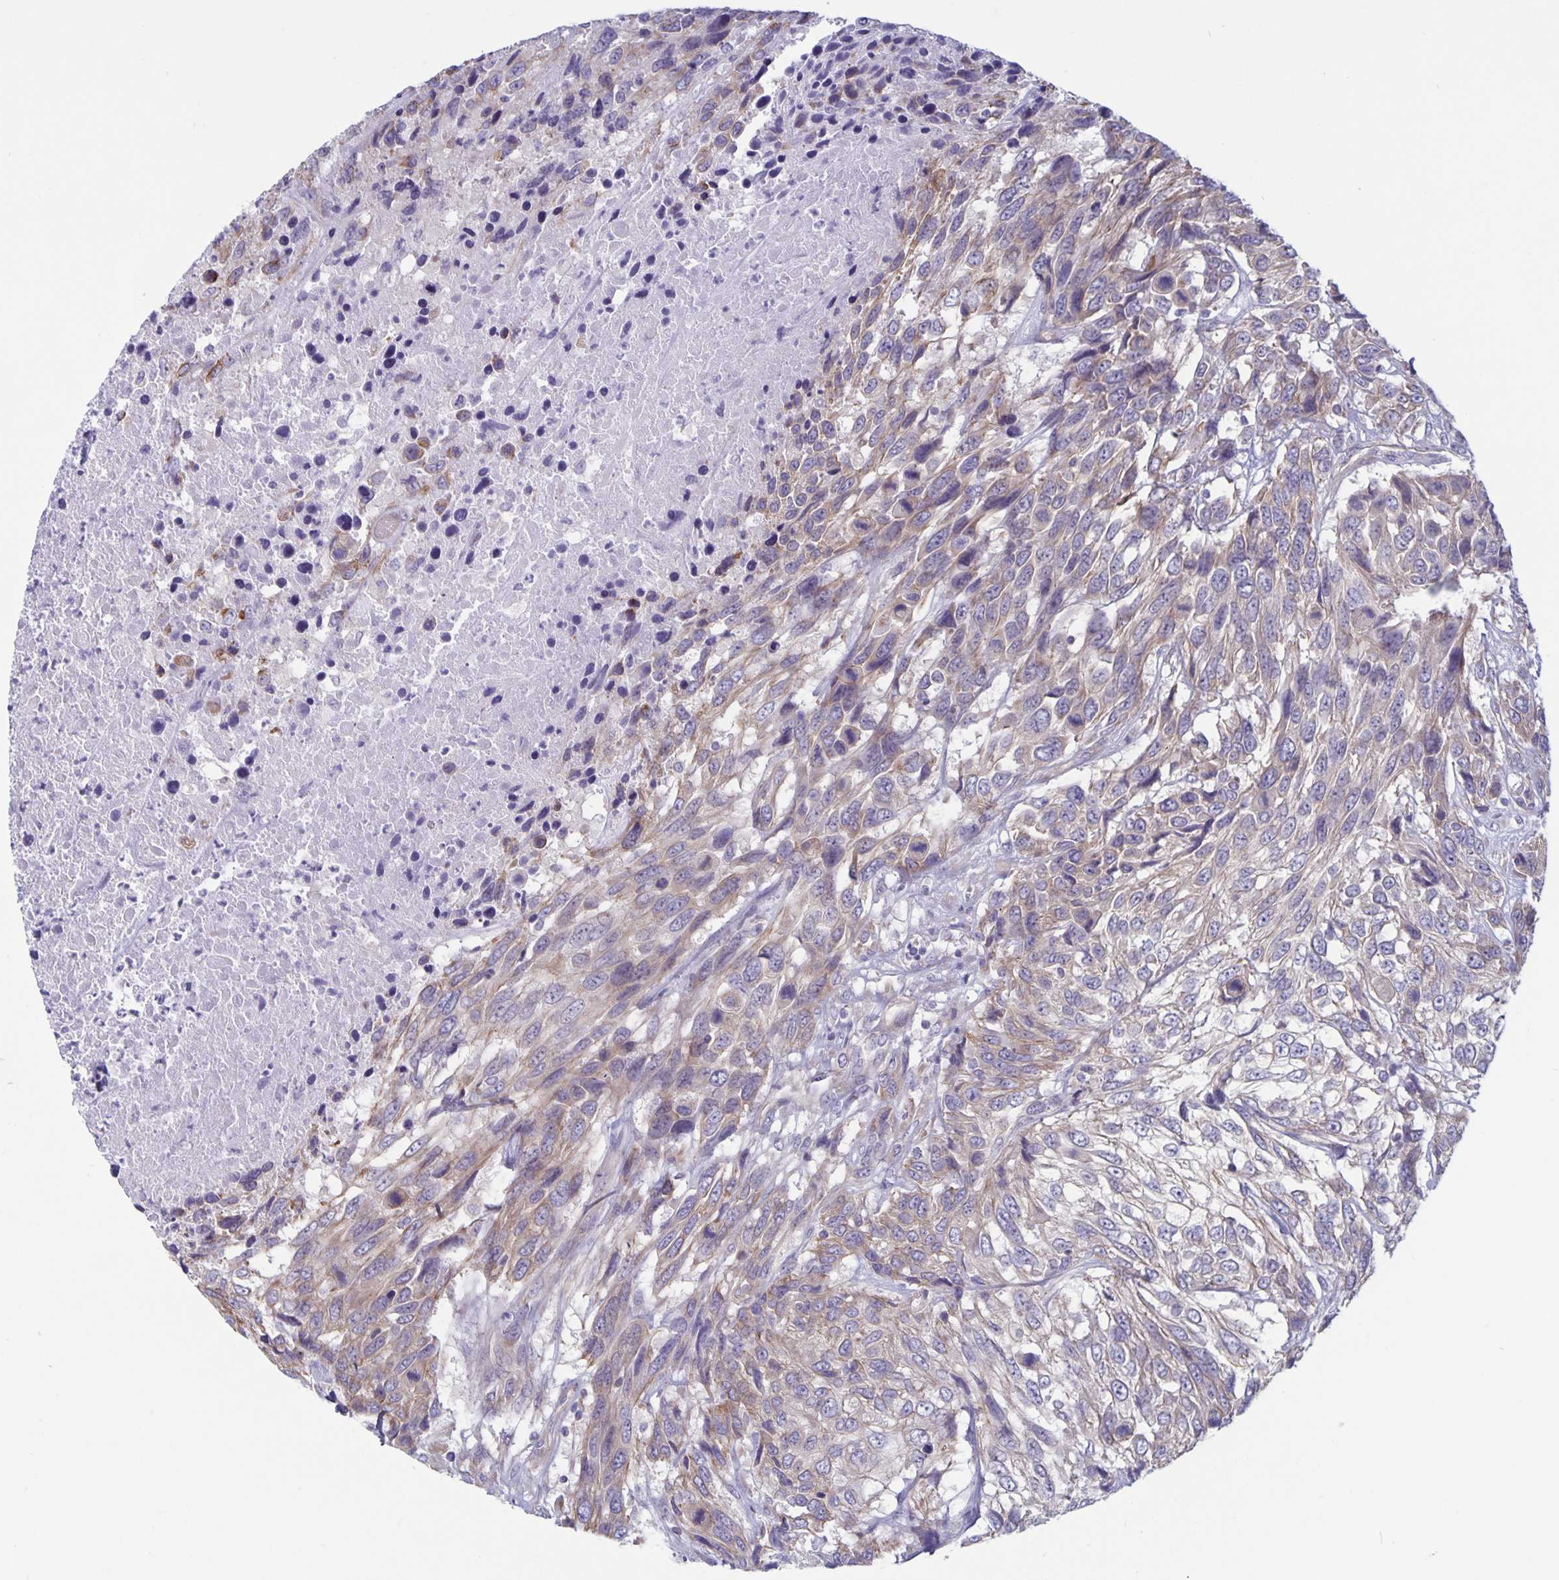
{"staining": {"intensity": "weak", "quantity": "25%-75%", "location": "cytoplasmic/membranous"}, "tissue": "urothelial cancer", "cell_type": "Tumor cells", "image_type": "cancer", "snomed": [{"axis": "morphology", "description": "Urothelial carcinoma, High grade"}, {"axis": "topography", "description": "Urinary bladder"}], "caption": "Brown immunohistochemical staining in human urothelial cancer exhibits weak cytoplasmic/membranous positivity in approximately 25%-75% of tumor cells. (Stains: DAB in brown, nuclei in blue, Microscopy: brightfield microscopy at high magnification).", "gene": "PLCB3", "patient": {"sex": "female", "age": 70}}